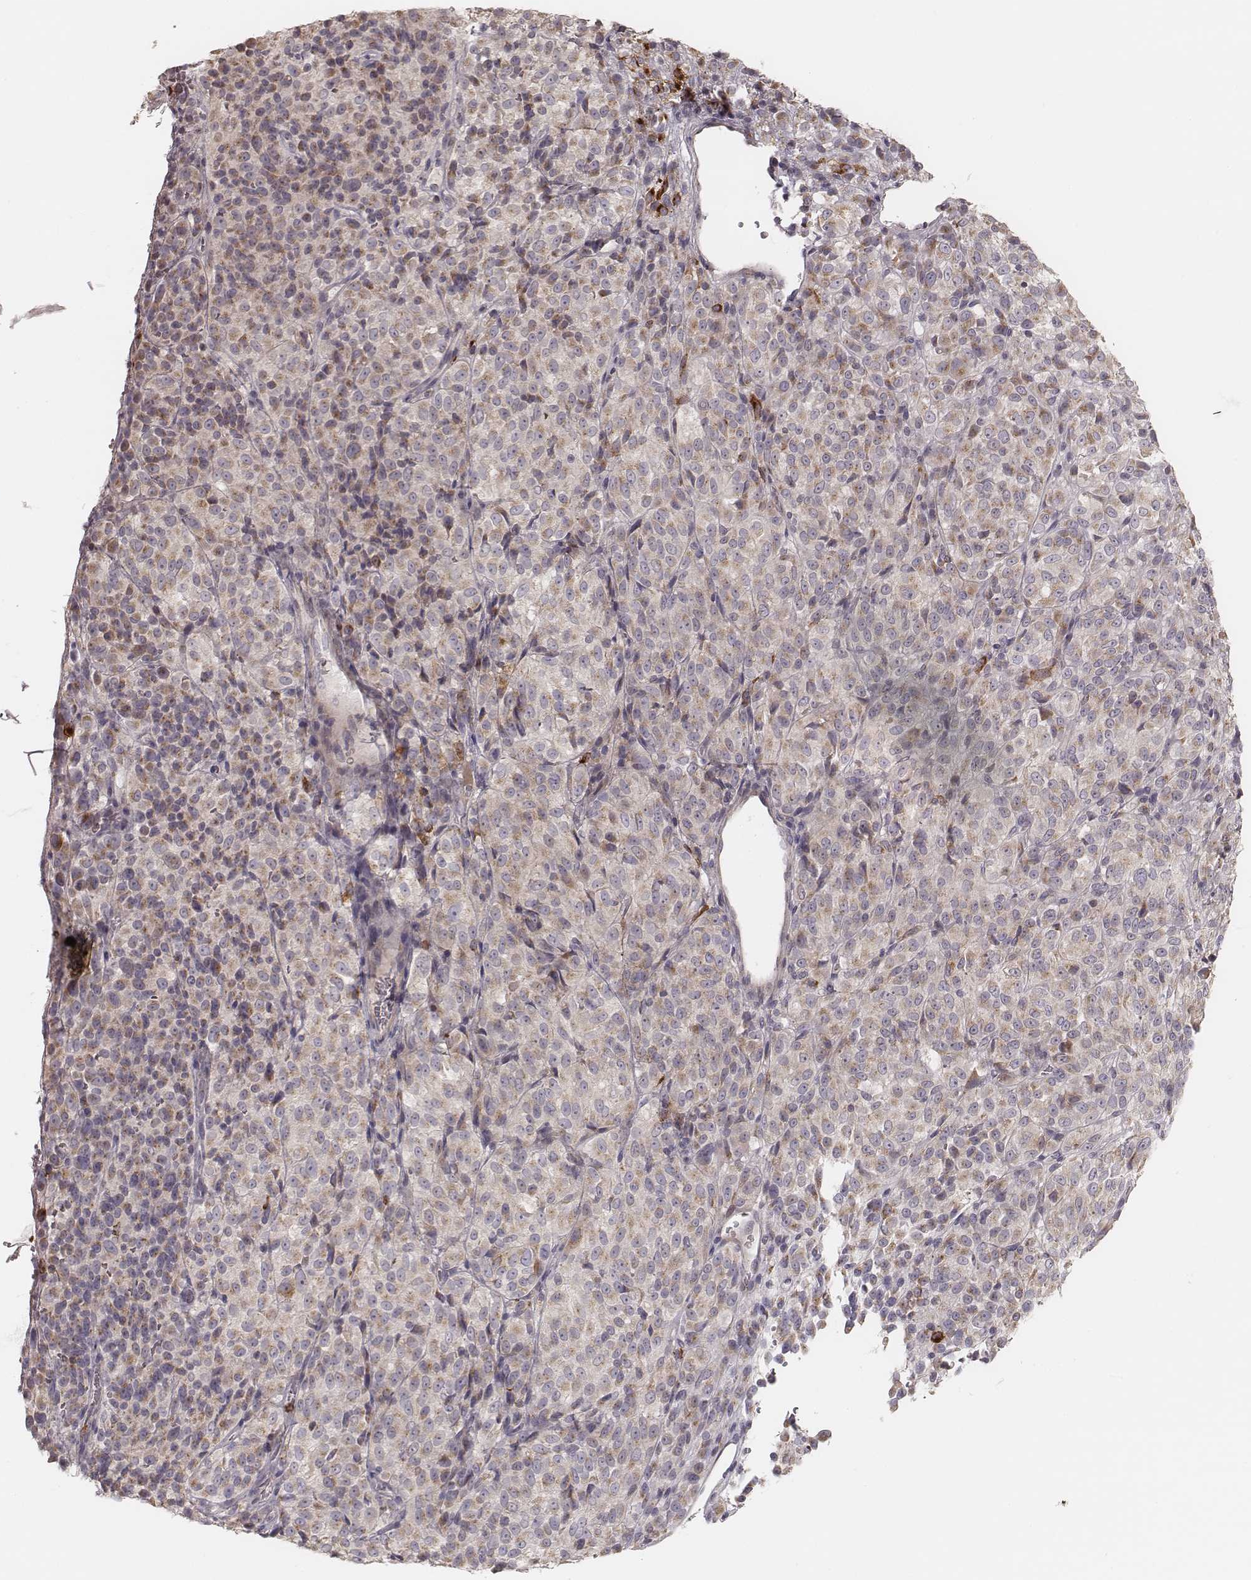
{"staining": {"intensity": "weak", "quantity": ">75%", "location": "cytoplasmic/membranous"}, "tissue": "melanoma", "cell_type": "Tumor cells", "image_type": "cancer", "snomed": [{"axis": "morphology", "description": "Malignant melanoma, Metastatic site"}, {"axis": "topography", "description": "Brain"}], "caption": "Melanoma tissue exhibits weak cytoplasmic/membranous positivity in approximately >75% of tumor cells", "gene": "ABCA7", "patient": {"sex": "female", "age": 56}}